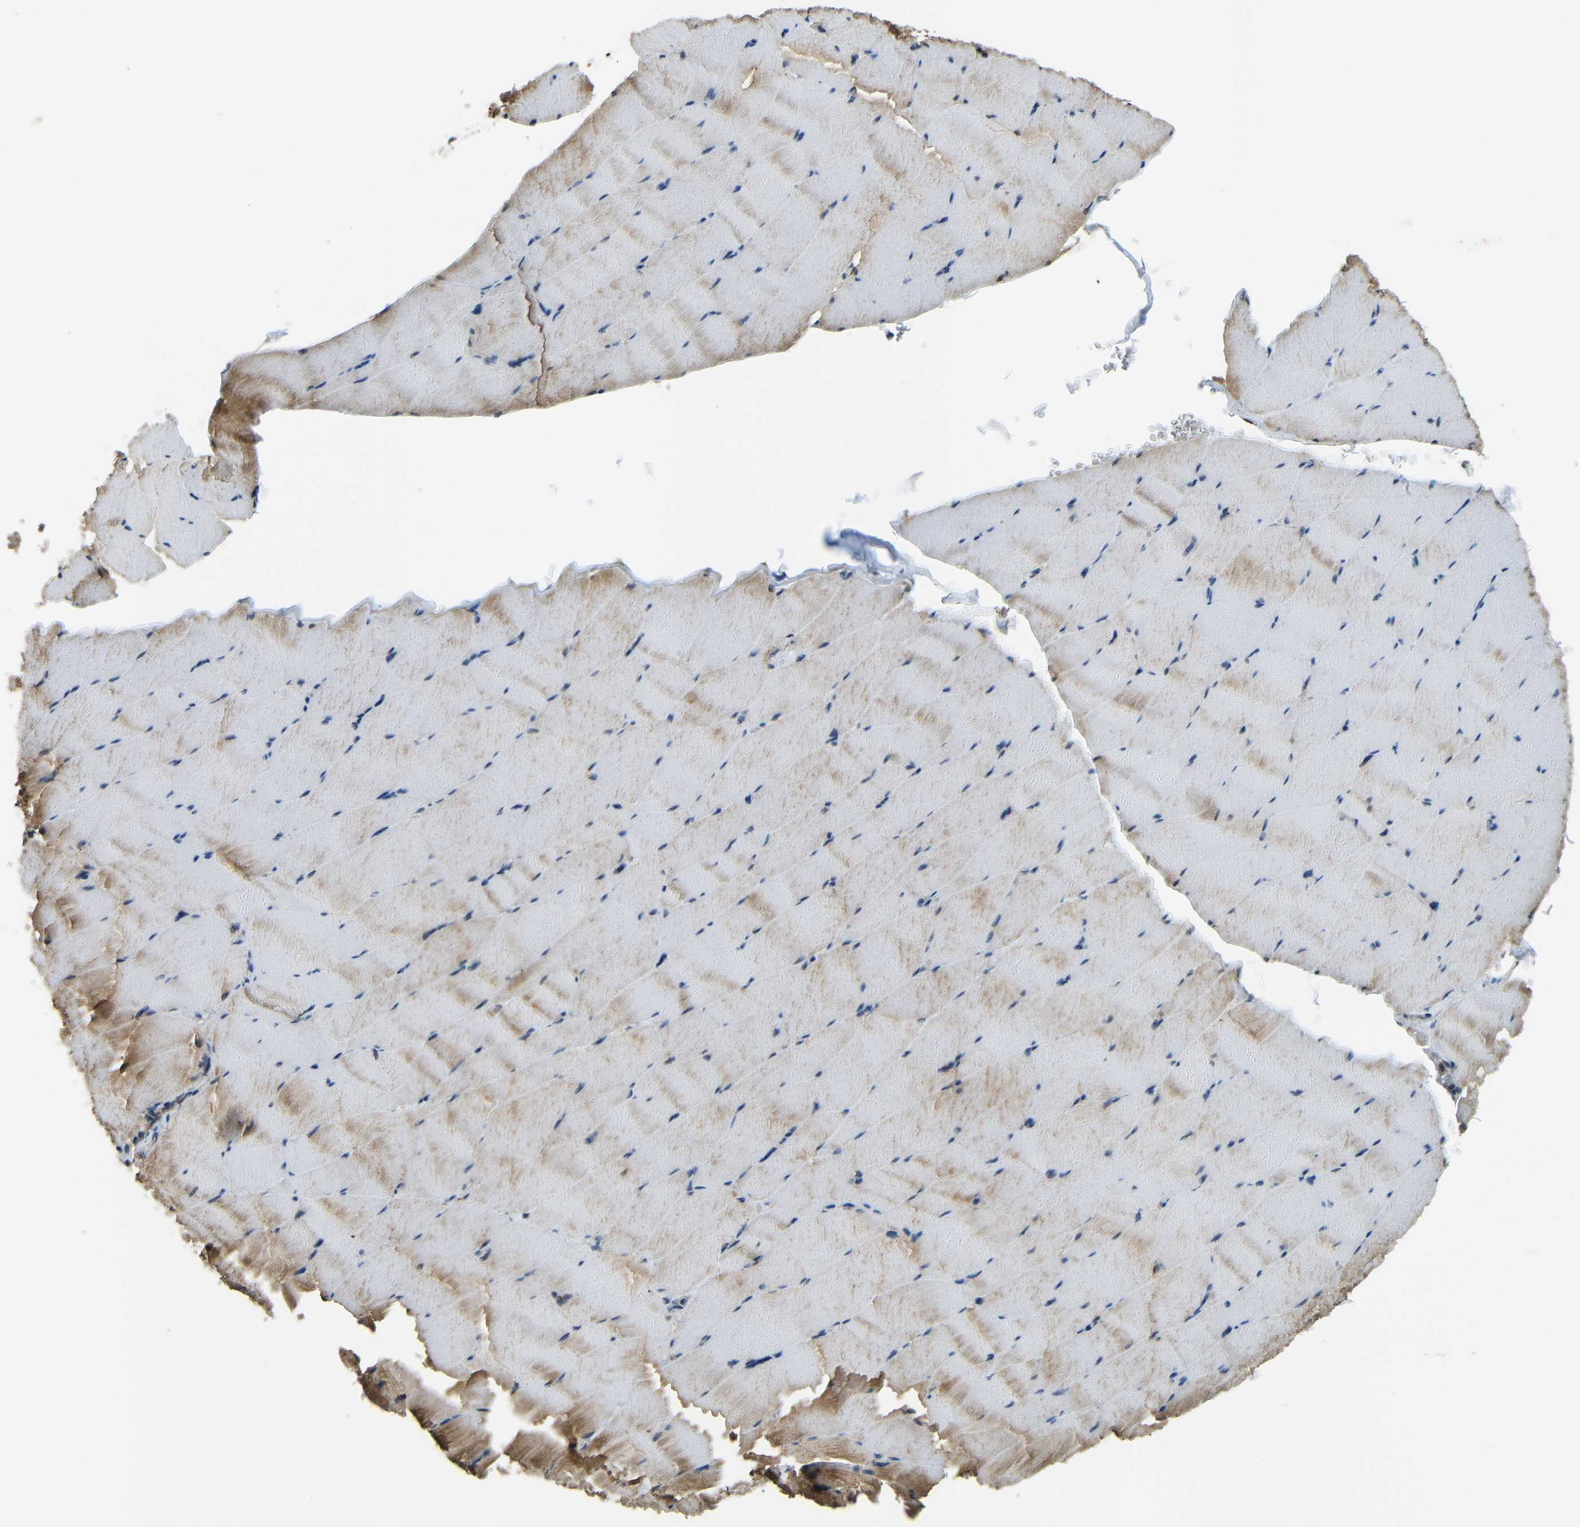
{"staining": {"intensity": "strong", "quantity": "25%-75%", "location": "cytoplasmic/membranous"}, "tissue": "skeletal muscle", "cell_type": "Myocytes", "image_type": "normal", "snomed": [{"axis": "morphology", "description": "Normal tissue, NOS"}, {"axis": "topography", "description": "Skeletal muscle"}], "caption": "High-magnification brightfield microscopy of benign skeletal muscle stained with DAB (3,3'-diaminobenzidine) (brown) and counterstained with hematoxylin (blue). myocytes exhibit strong cytoplasmic/membranous staining is seen in about25%-75% of cells.", "gene": "VAPB", "patient": {"sex": "male", "age": 62}}